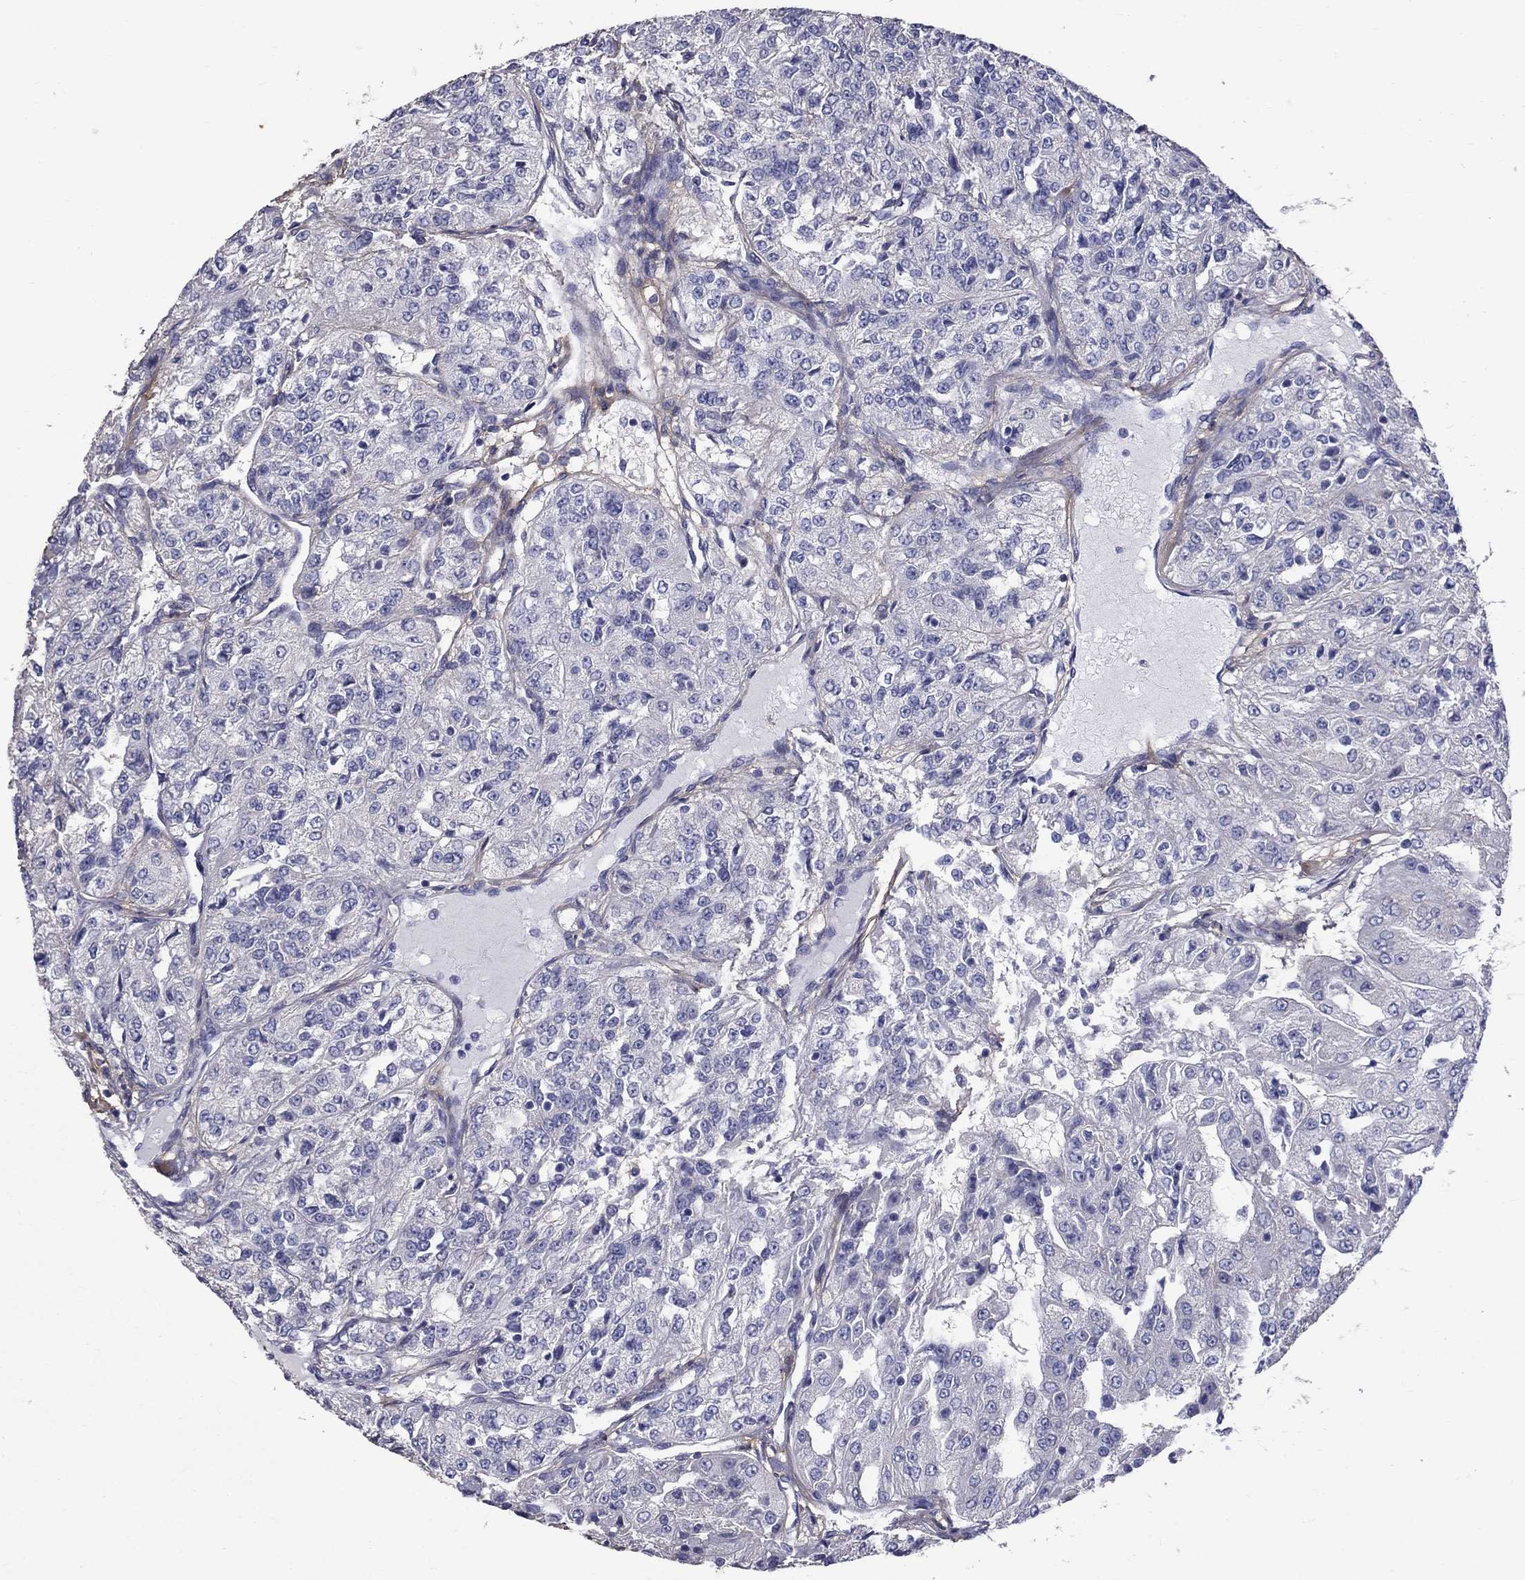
{"staining": {"intensity": "negative", "quantity": "none", "location": "none"}, "tissue": "renal cancer", "cell_type": "Tumor cells", "image_type": "cancer", "snomed": [{"axis": "morphology", "description": "Adenocarcinoma, NOS"}, {"axis": "topography", "description": "Kidney"}], "caption": "Immunohistochemistry micrograph of neoplastic tissue: renal cancer (adenocarcinoma) stained with DAB (3,3'-diaminobenzidine) displays no significant protein positivity in tumor cells.", "gene": "ANXA10", "patient": {"sex": "female", "age": 63}}